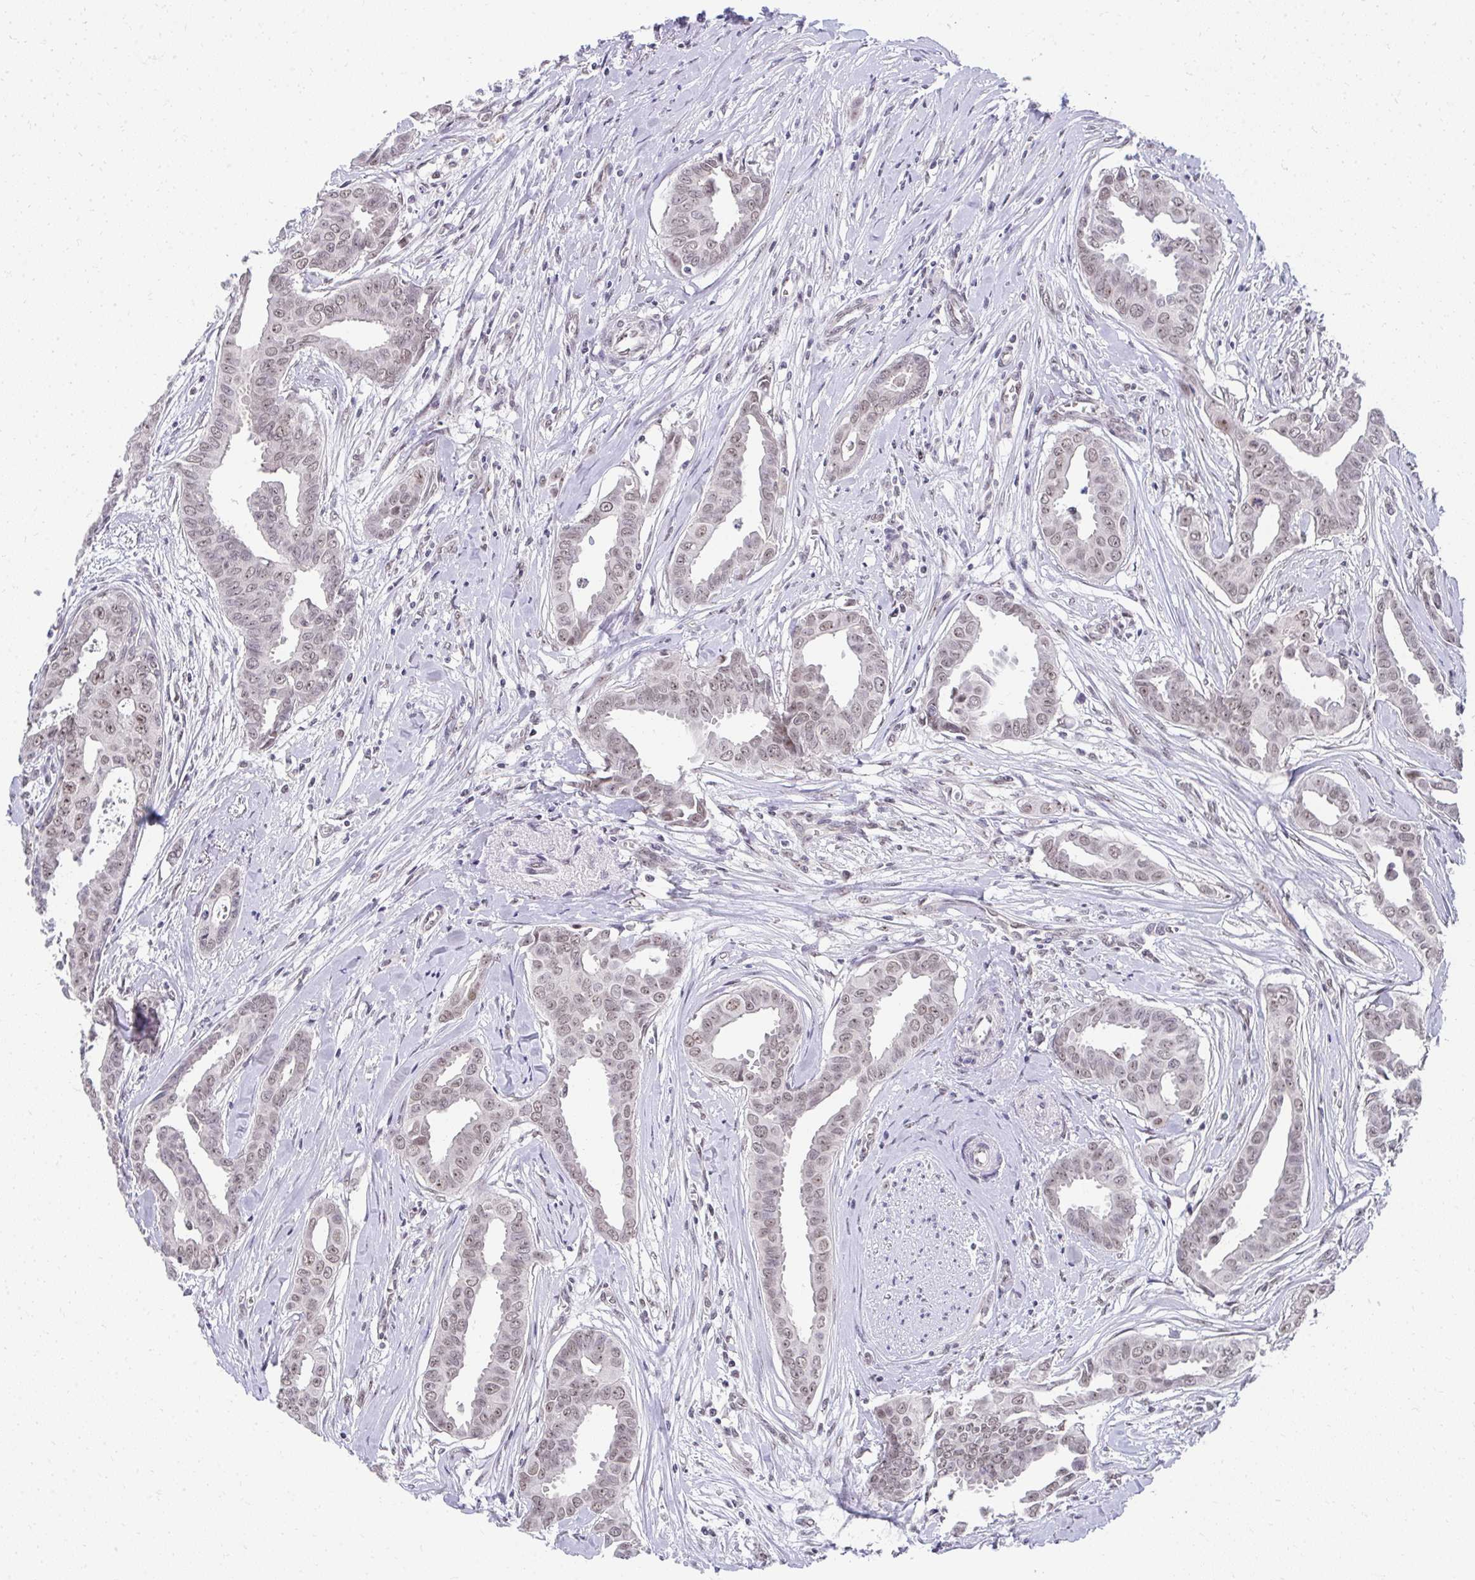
{"staining": {"intensity": "weak", "quantity": "25%-75%", "location": "nuclear"}, "tissue": "breast cancer", "cell_type": "Tumor cells", "image_type": "cancer", "snomed": [{"axis": "morphology", "description": "Duct carcinoma"}, {"axis": "topography", "description": "Breast"}], "caption": "The micrograph exhibits immunohistochemical staining of intraductal carcinoma (breast). There is weak nuclear expression is identified in about 25%-75% of tumor cells. The protein is stained brown, and the nuclei are stained in blue (DAB (3,3'-diaminobenzidine) IHC with brightfield microscopy, high magnification).", "gene": "HIRA", "patient": {"sex": "female", "age": 45}}